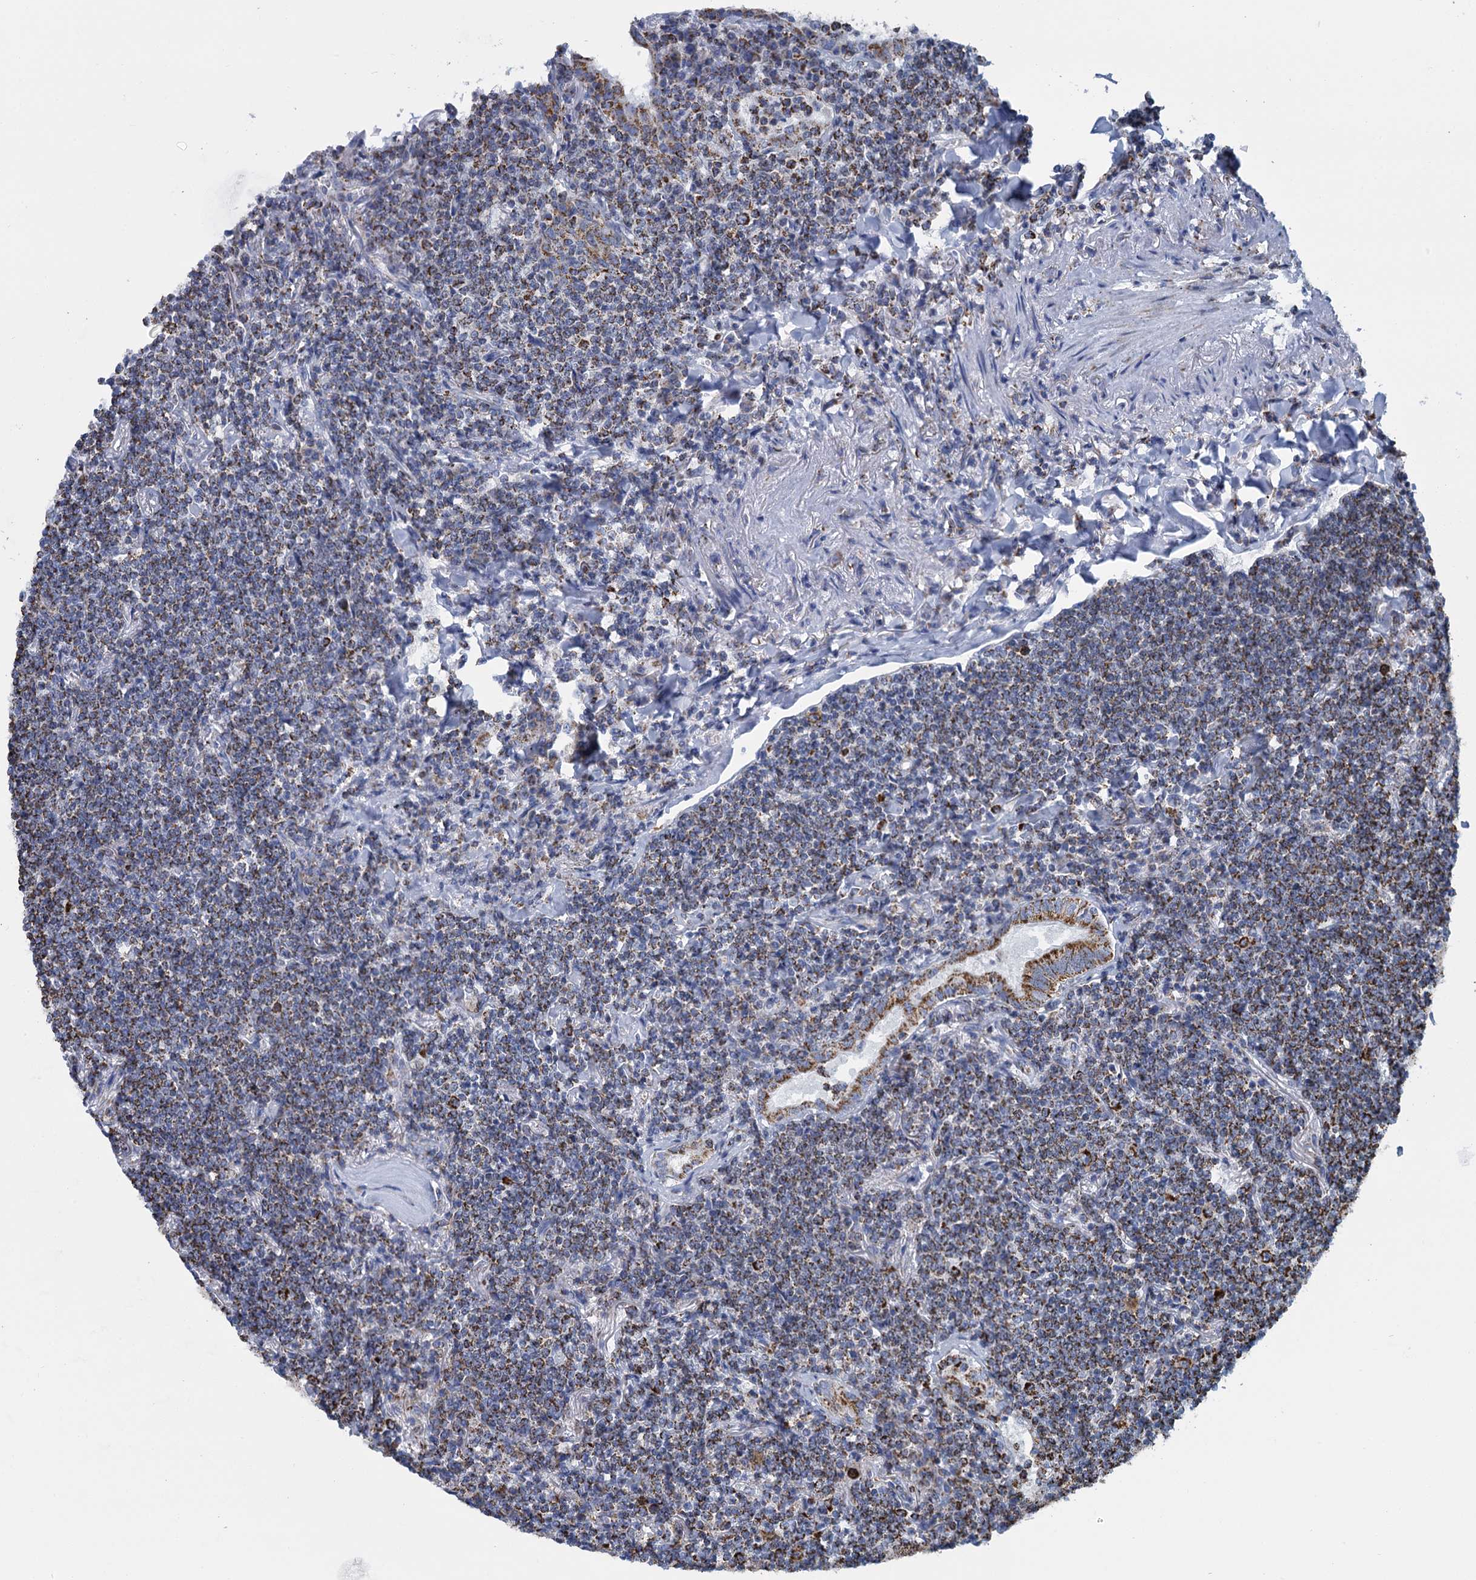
{"staining": {"intensity": "moderate", "quantity": ">75%", "location": "cytoplasmic/membranous"}, "tissue": "lymphoma", "cell_type": "Tumor cells", "image_type": "cancer", "snomed": [{"axis": "morphology", "description": "Malignant lymphoma, non-Hodgkin's type, Low grade"}, {"axis": "topography", "description": "Lung"}], "caption": "Immunohistochemistry (IHC) photomicrograph of human lymphoma stained for a protein (brown), which demonstrates medium levels of moderate cytoplasmic/membranous staining in about >75% of tumor cells.", "gene": "CCP110", "patient": {"sex": "female", "age": 71}}